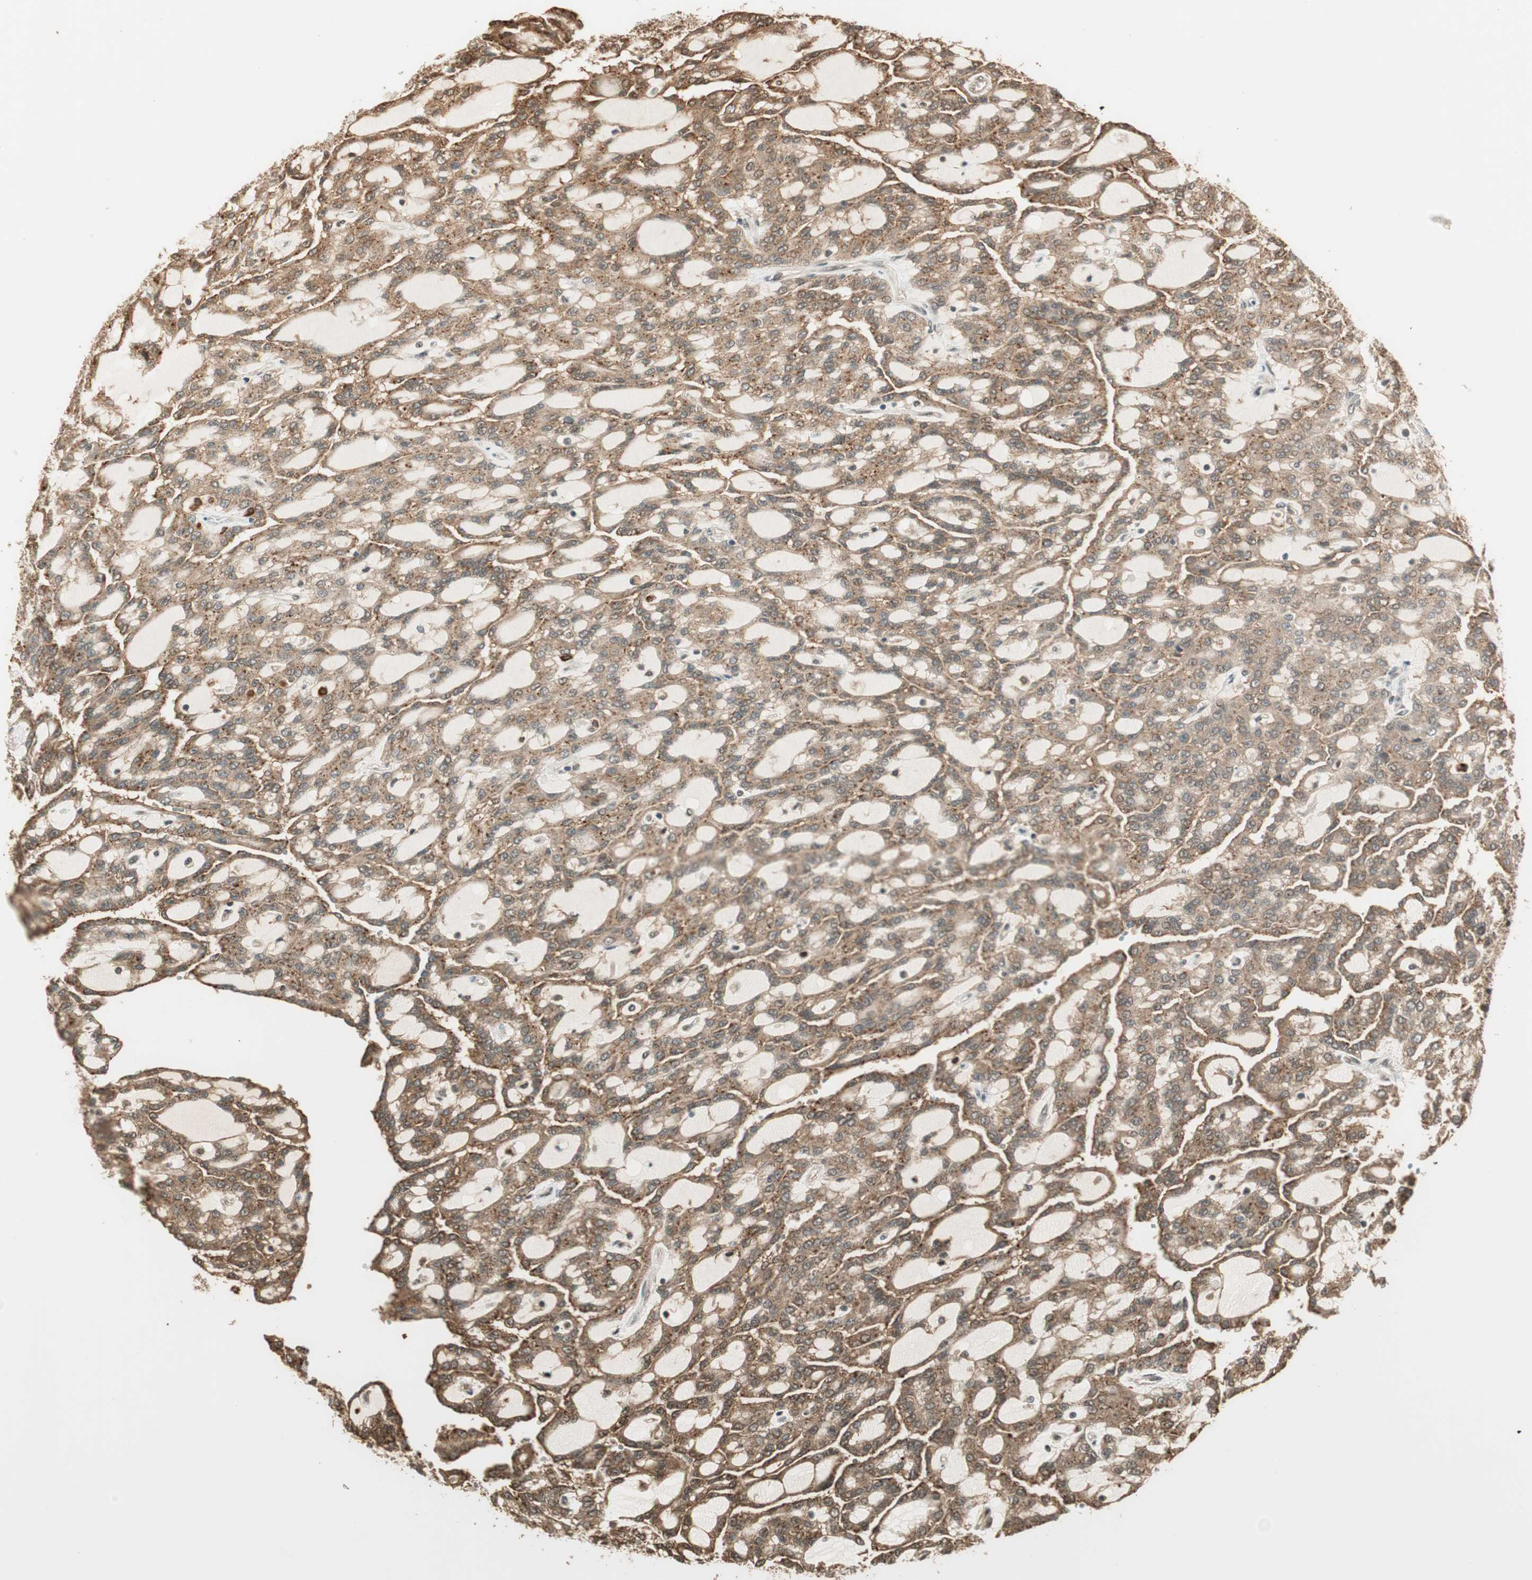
{"staining": {"intensity": "strong", "quantity": ">75%", "location": "cytoplasmic/membranous"}, "tissue": "renal cancer", "cell_type": "Tumor cells", "image_type": "cancer", "snomed": [{"axis": "morphology", "description": "Adenocarcinoma, NOS"}, {"axis": "topography", "description": "Kidney"}], "caption": "High-magnification brightfield microscopy of renal cancer (adenocarcinoma) stained with DAB (3,3'-diaminobenzidine) (brown) and counterstained with hematoxylin (blue). tumor cells exhibit strong cytoplasmic/membranous positivity is appreciated in about>75% of cells. The staining is performed using DAB (3,3'-diaminobenzidine) brown chromogen to label protein expression. The nuclei are counter-stained blue using hematoxylin.", "gene": "ZNF443", "patient": {"sex": "male", "age": 63}}